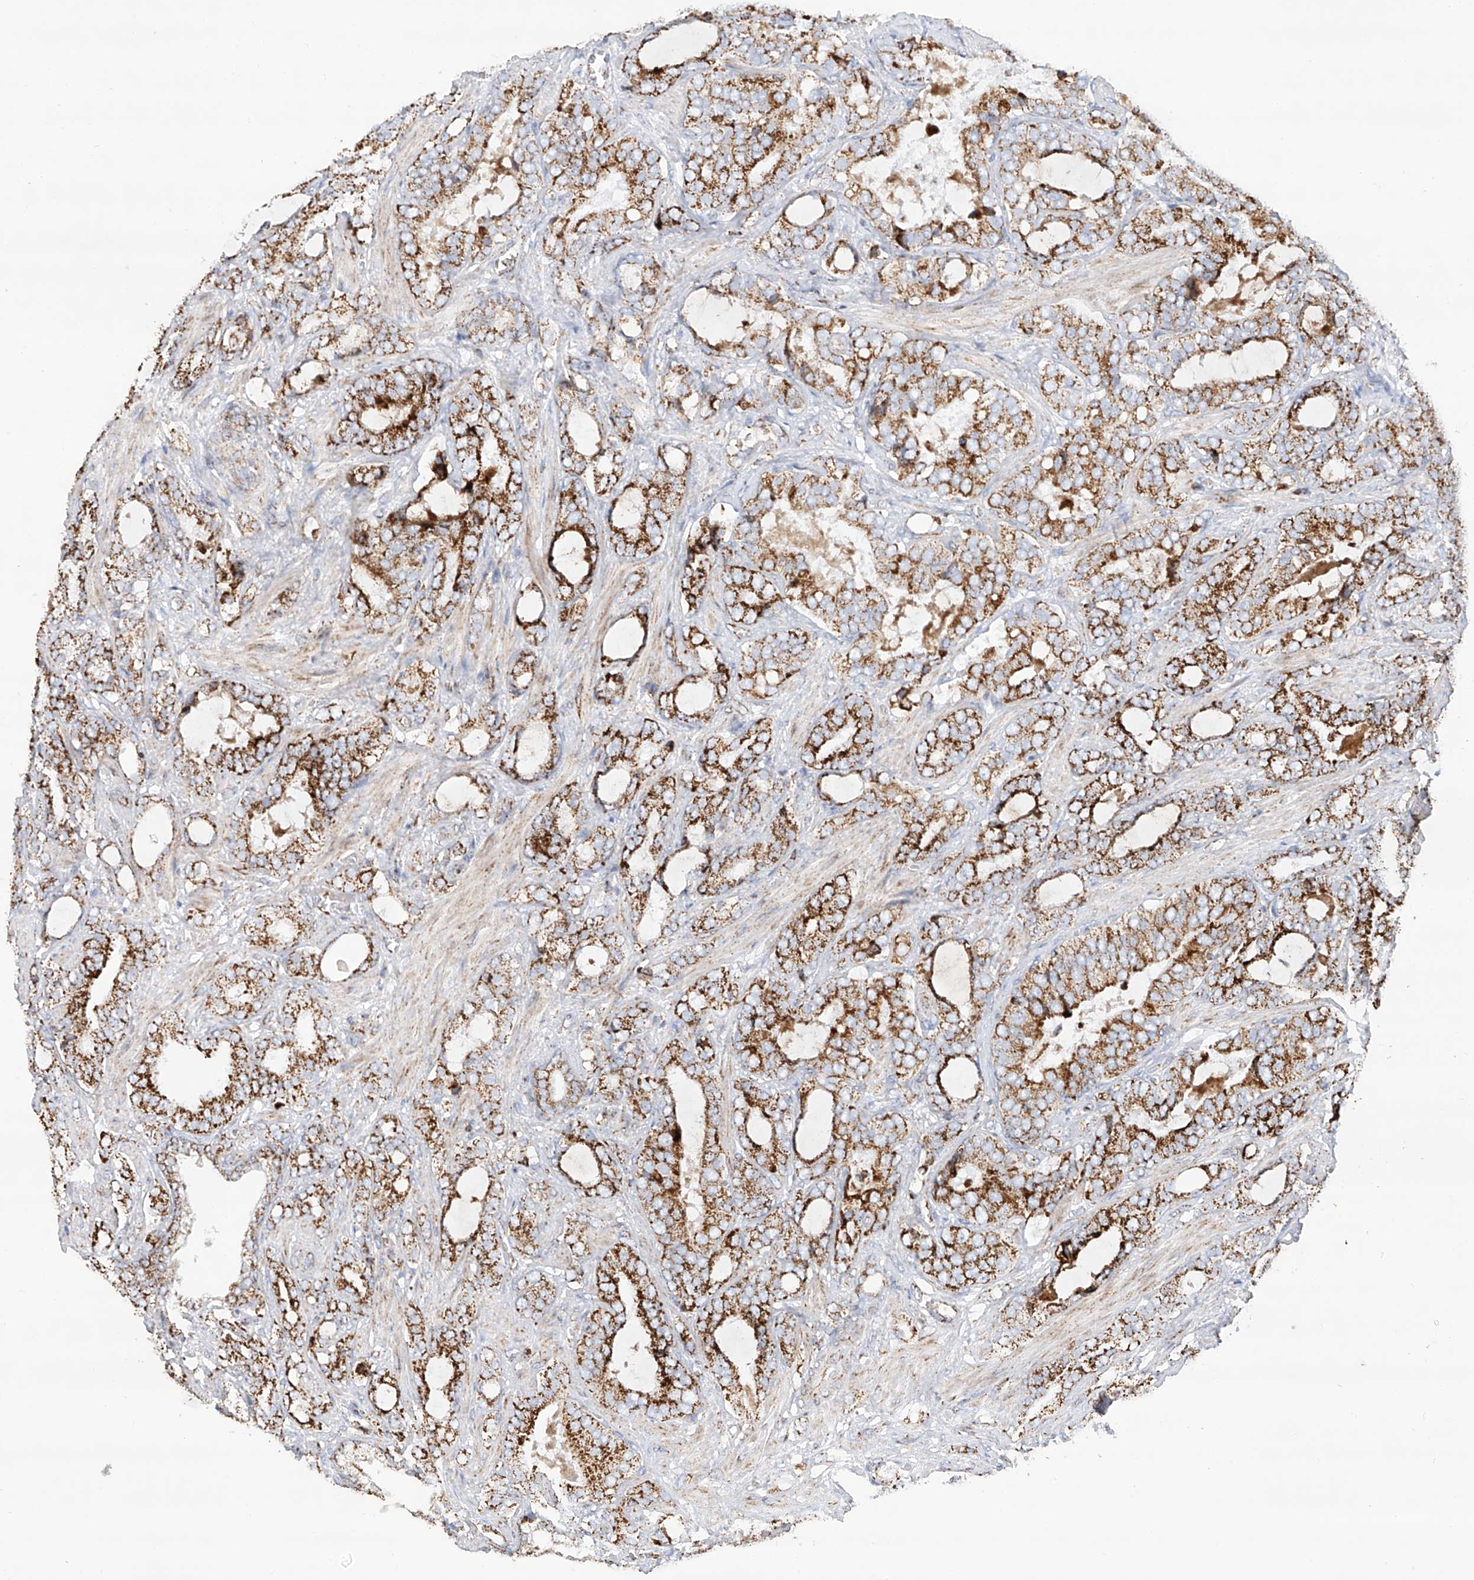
{"staining": {"intensity": "strong", "quantity": ">75%", "location": "cytoplasmic/membranous"}, "tissue": "prostate cancer", "cell_type": "Tumor cells", "image_type": "cancer", "snomed": [{"axis": "morphology", "description": "Adenocarcinoma, High grade"}, {"axis": "topography", "description": "Prostate and seminal vesicle, NOS"}], "caption": "This histopathology image demonstrates immunohistochemistry staining of adenocarcinoma (high-grade) (prostate), with high strong cytoplasmic/membranous expression in approximately >75% of tumor cells.", "gene": "TTC27", "patient": {"sex": "male", "age": 67}}